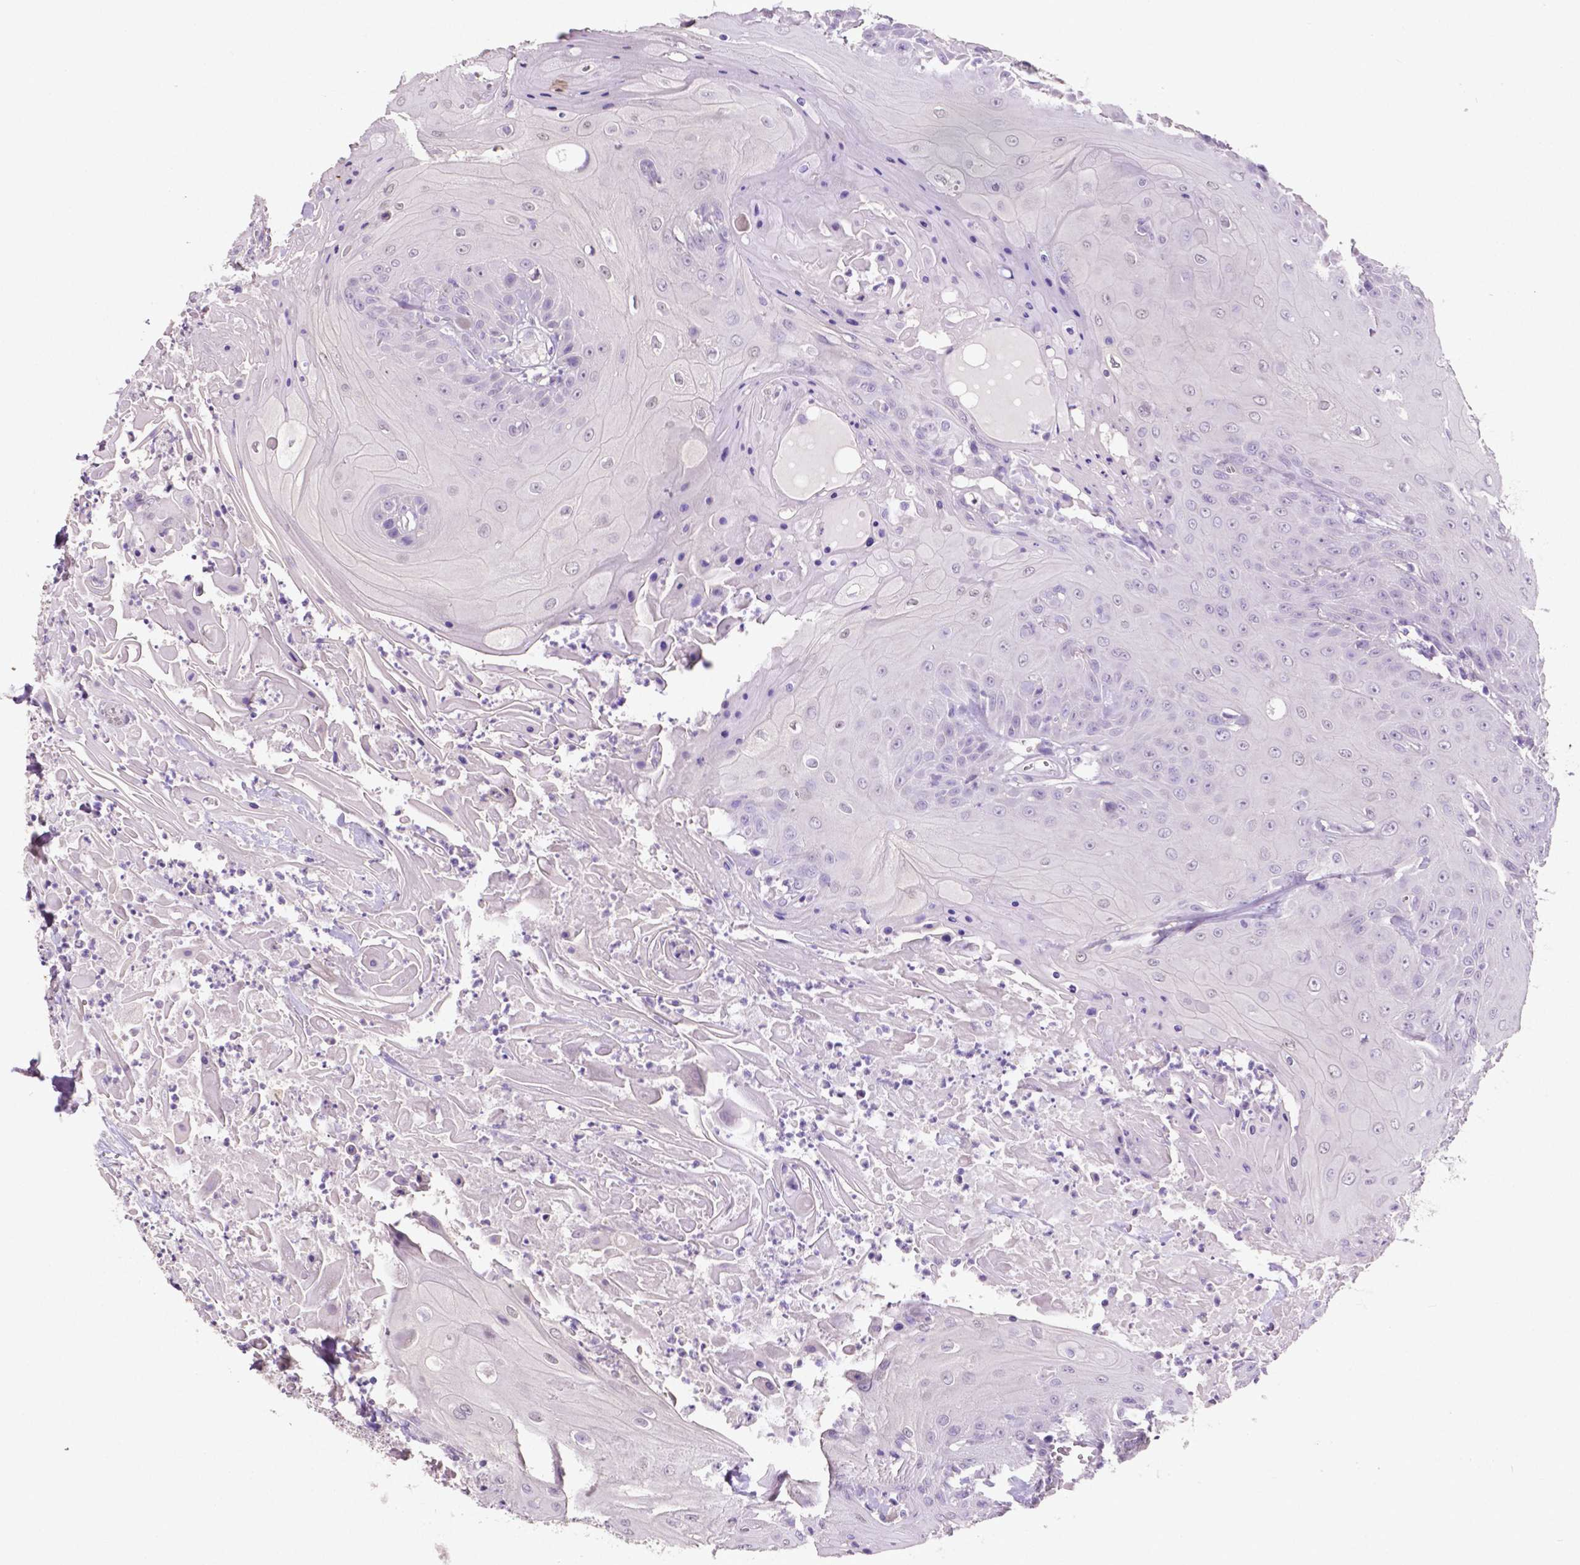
{"staining": {"intensity": "negative", "quantity": "none", "location": "none"}, "tissue": "head and neck cancer", "cell_type": "Tumor cells", "image_type": "cancer", "snomed": [{"axis": "morphology", "description": "Squamous cell carcinoma, NOS"}, {"axis": "topography", "description": "Skin"}, {"axis": "topography", "description": "Head-Neck"}], "caption": "An IHC photomicrograph of head and neck cancer is shown. There is no staining in tumor cells of head and neck cancer.", "gene": "SLC22A2", "patient": {"sex": "male", "age": 80}}